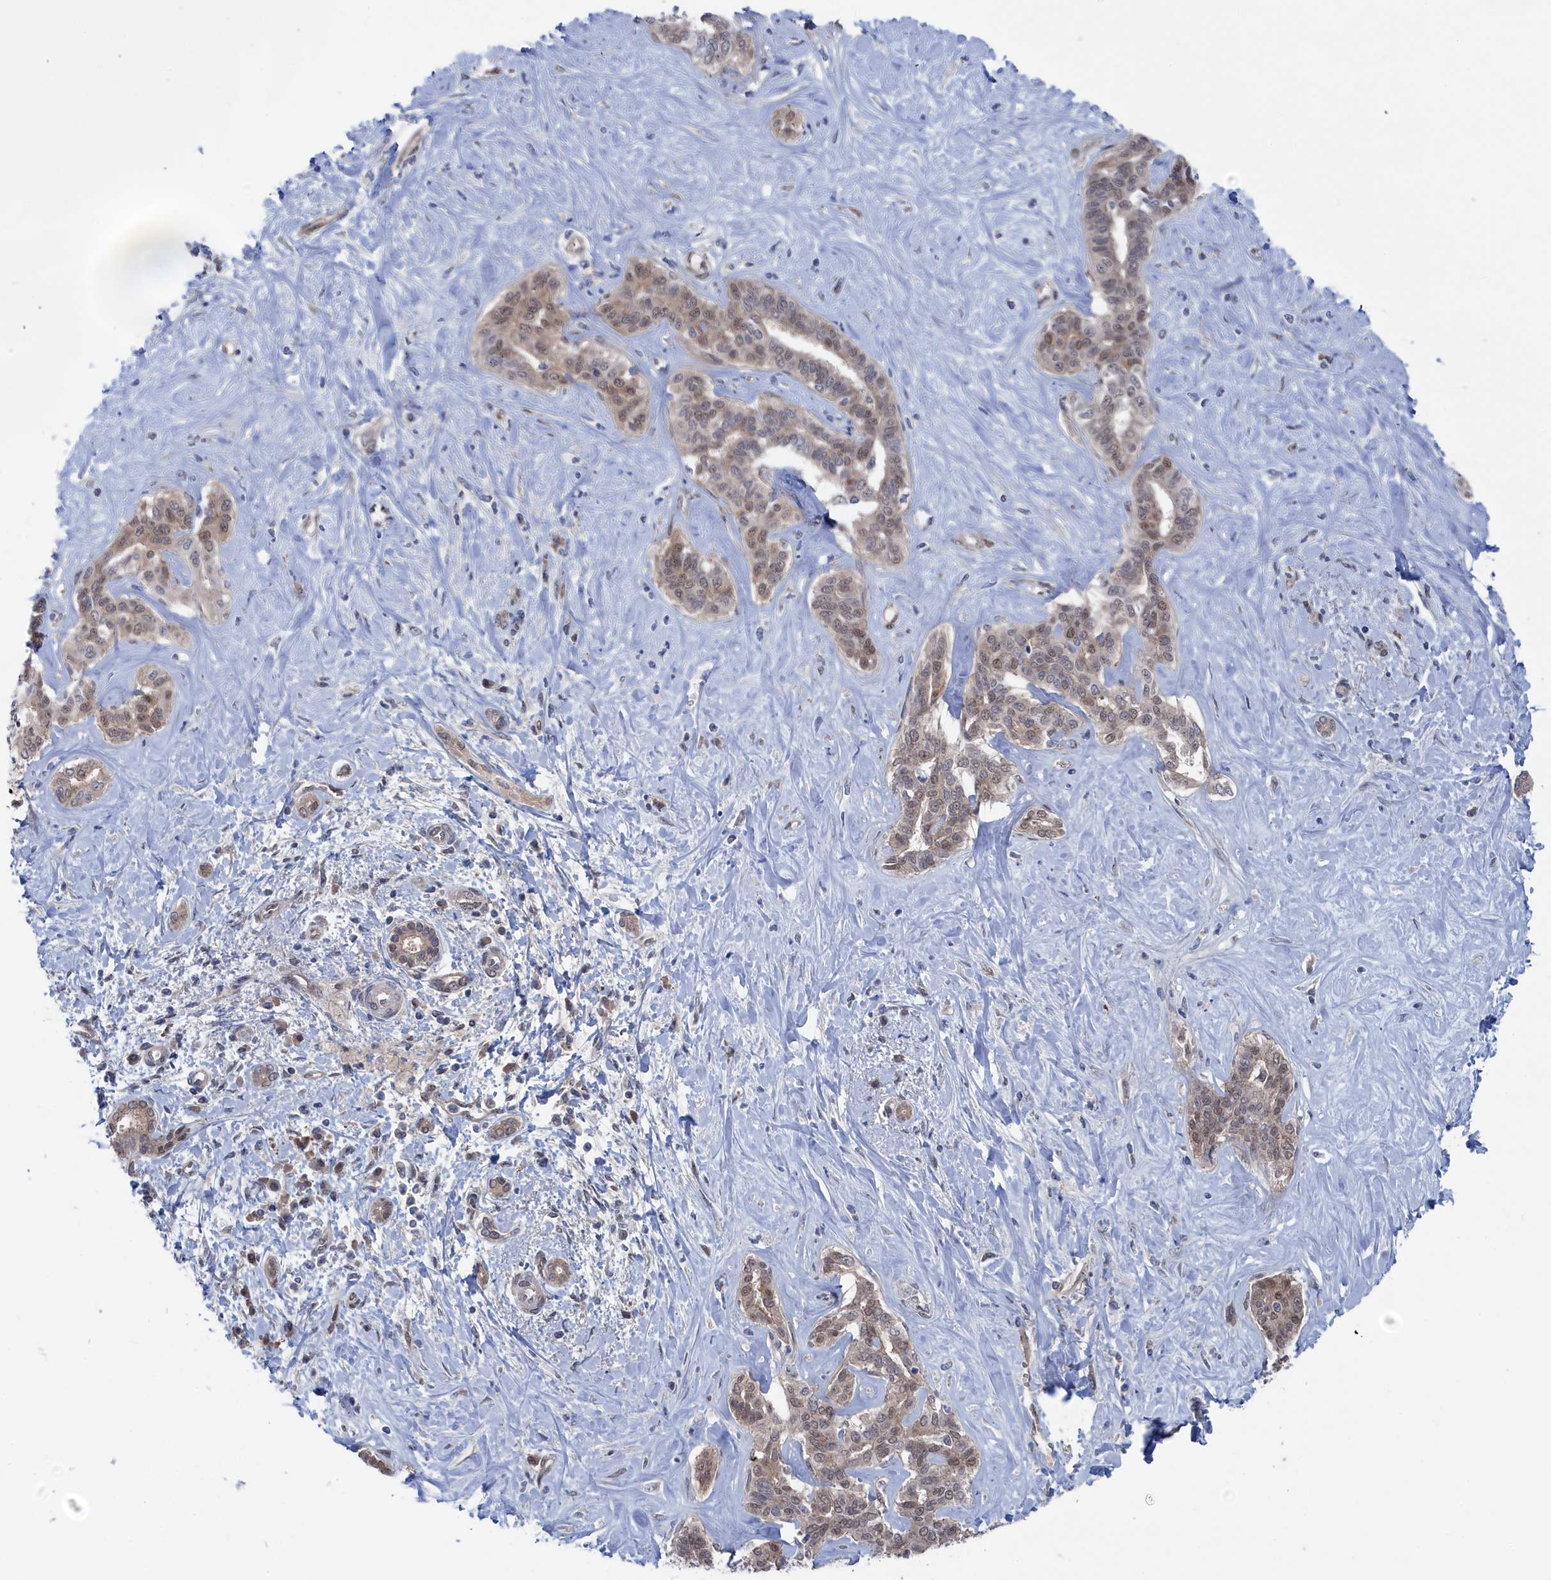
{"staining": {"intensity": "weak", "quantity": ">75%", "location": "nuclear"}, "tissue": "liver cancer", "cell_type": "Tumor cells", "image_type": "cancer", "snomed": [{"axis": "morphology", "description": "Cholangiocarcinoma"}, {"axis": "topography", "description": "Liver"}], "caption": "Immunohistochemical staining of liver cancer (cholangiocarcinoma) displays low levels of weak nuclear staining in approximately >75% of tumor cells. The staining was performed using DAB (3,3'-diaminobenzidine) to visualize the protein expression in brown, while the nuclei were stained in blue with hematoxylin (Magnification: 20x).", "gene": "IRGQ", "patient": {"sex": "female", "age": 77}}